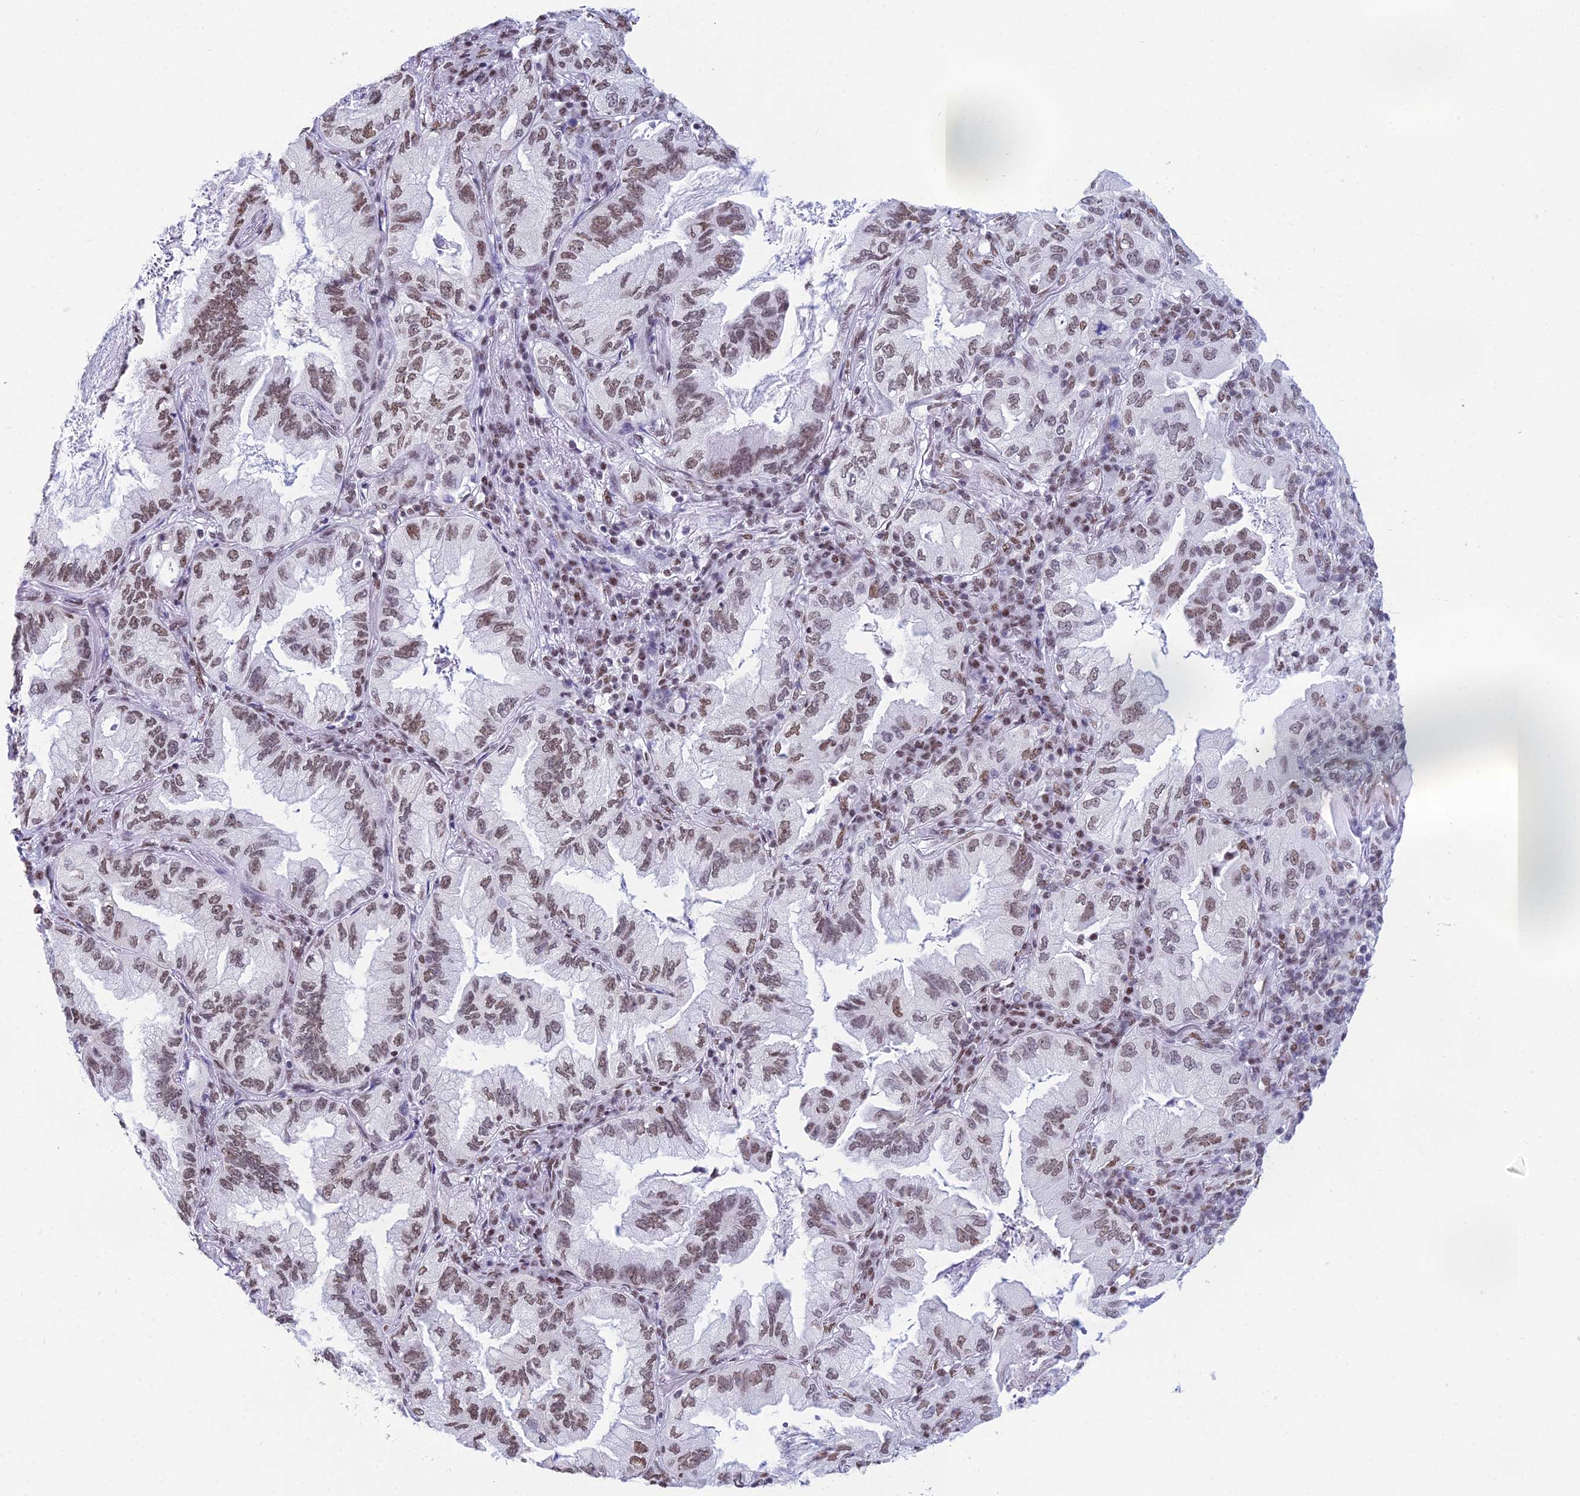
{"staining": {"intensity": "moderate", "quantity": ">75%", "location": "nuclear"}, "tissue": "lung cancer", "cell_type": "Tumor cells", "image_type": "cancer", "snomed": [{"axis": "morphology", "description": "Adenocarcinoma, NOS"}, {"axis": "topography", "description": "Lung"}], "caption": "Immunohistochemistry (IHC) photomicrograph of neoplastic tissue: human lung cancer (adenocarcinoma) stained using immunohistochemistry shows medium levels of moderate protein expression localized specifically in the nuclear of tumor cells, appearing as a nuclear brown color.", "gene": "CDC26", "patient": {"sex": "female", "age": 69}}